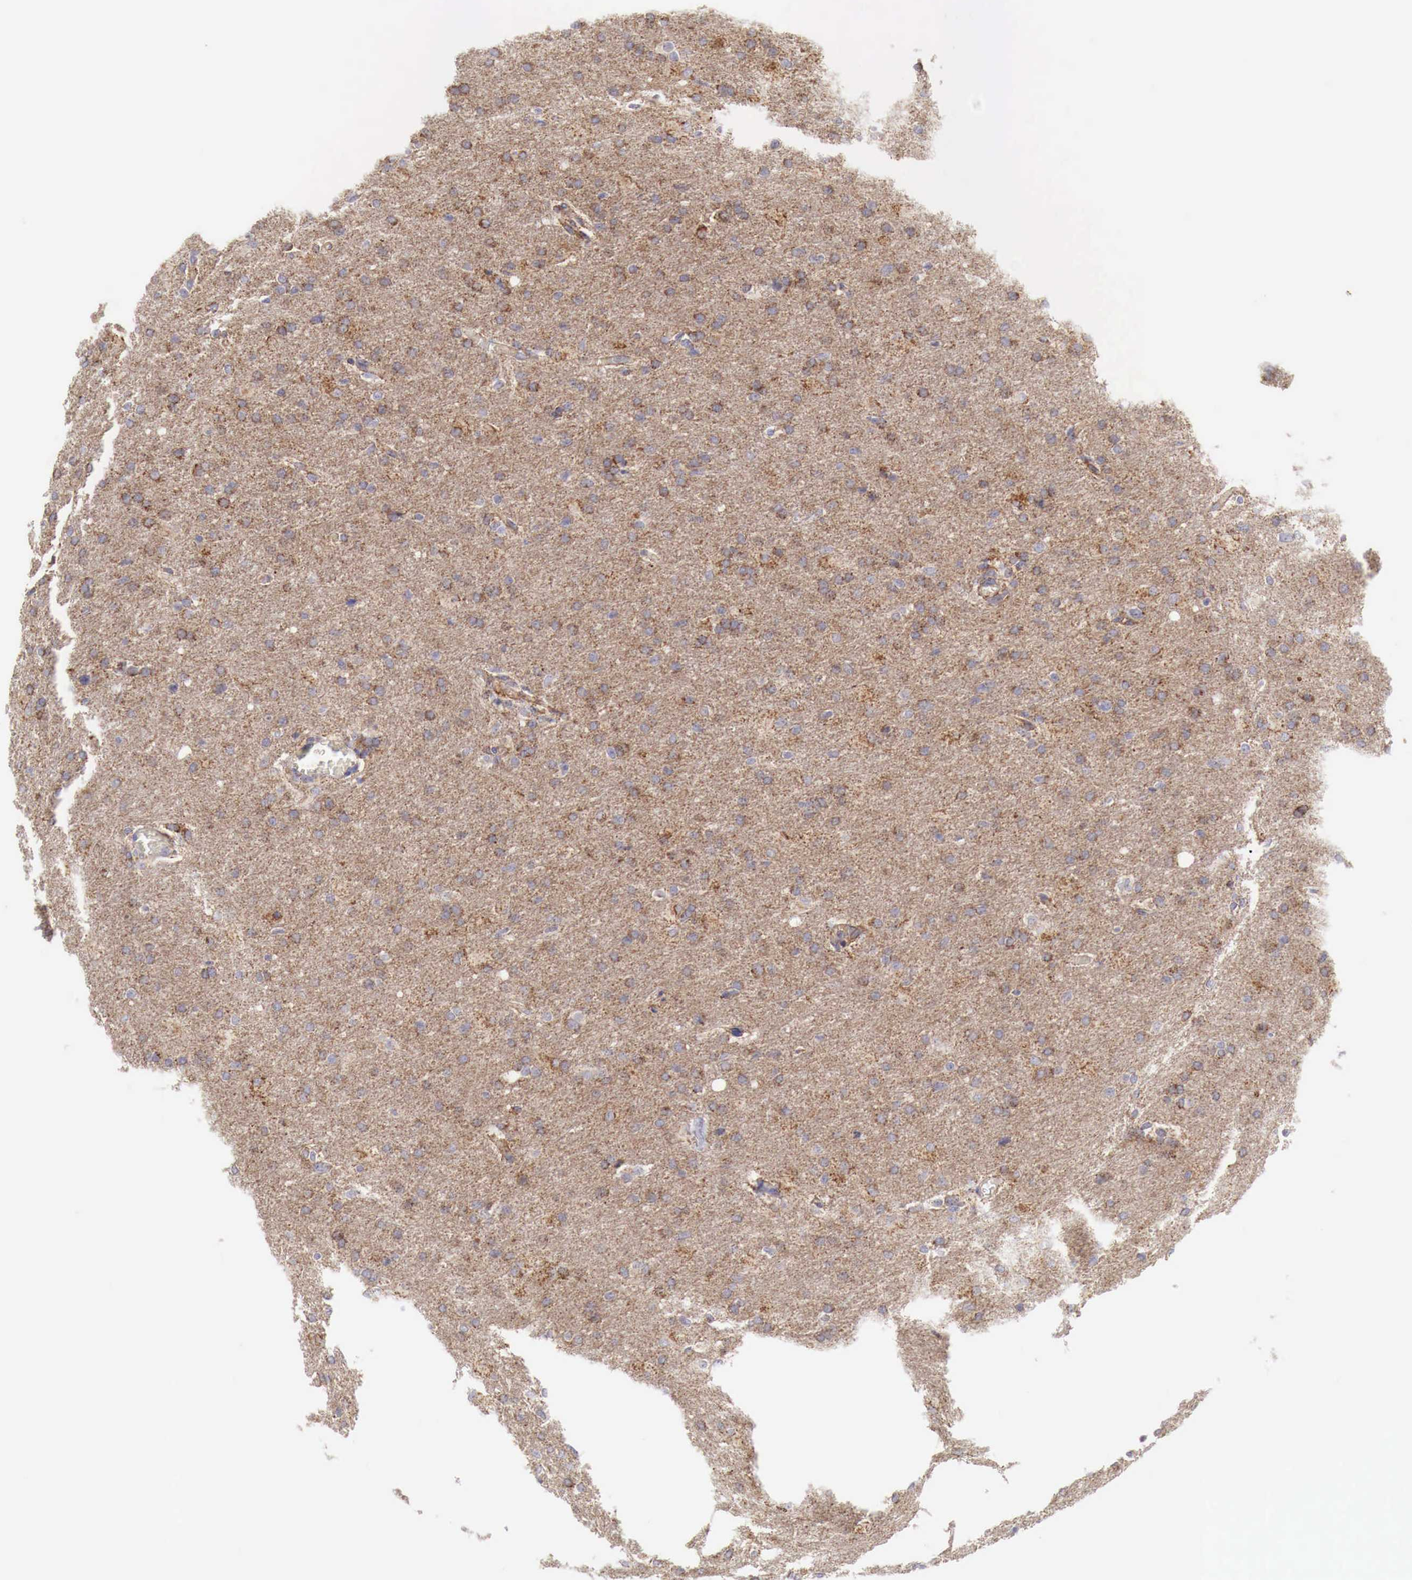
{"staining": {"intensity": "moderate", "quantity": ">75%", "location": "cytoplasmic/membranous"}, "tissue": "glioma", "cell_type": "Tumor cells", "image_type": "cancer", "snomed": [{"axis": "morphology", "description": "Glioma, malignant, High grade"}, {"axis": "topography", "description": "Brain"}], "caption": "Glioma stained with a protein marker shows moderate staining in tumor cells.", "gene": "XPNPEP3", "patient": {"sex": "male", "age": 68}}